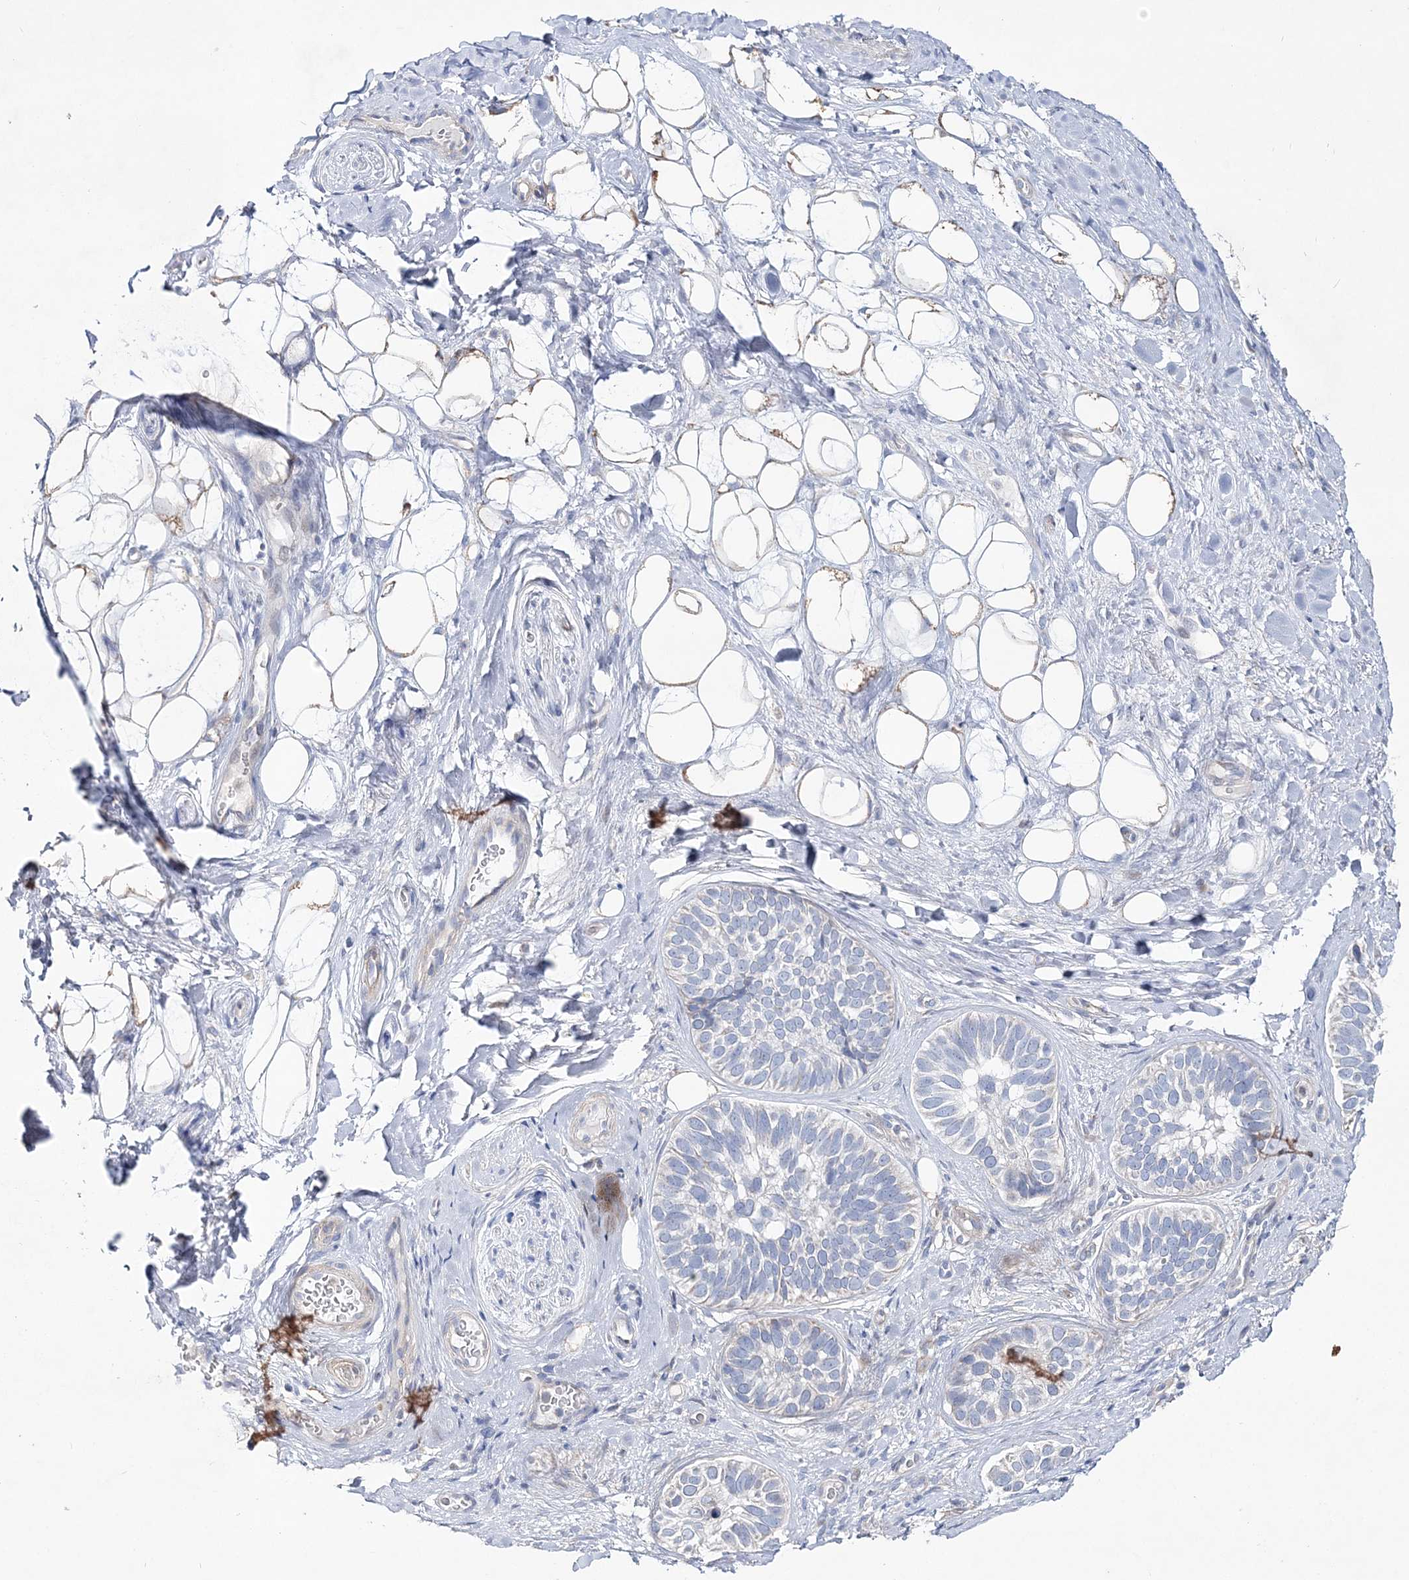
{"staining": {"intensity": "negative", "quantity": "none", "location": "none"}, "tissue": "skin cancer", "cell_type": "Tumor cells", "image_type": "cancer", "snomed": [{"axis": "morphology", "description": "Basal cell carcinoma"}, {"axis": "topography", "description": "Skin"}], "caption": "An immunohistochemistry histopathology image of basal cell carcinoma (skin) is shown. There is no staining in tumor cells of basal cell carcinoma (skin).", "gene": "ANO1", "patient": {"sex": "male", "age": 62}}